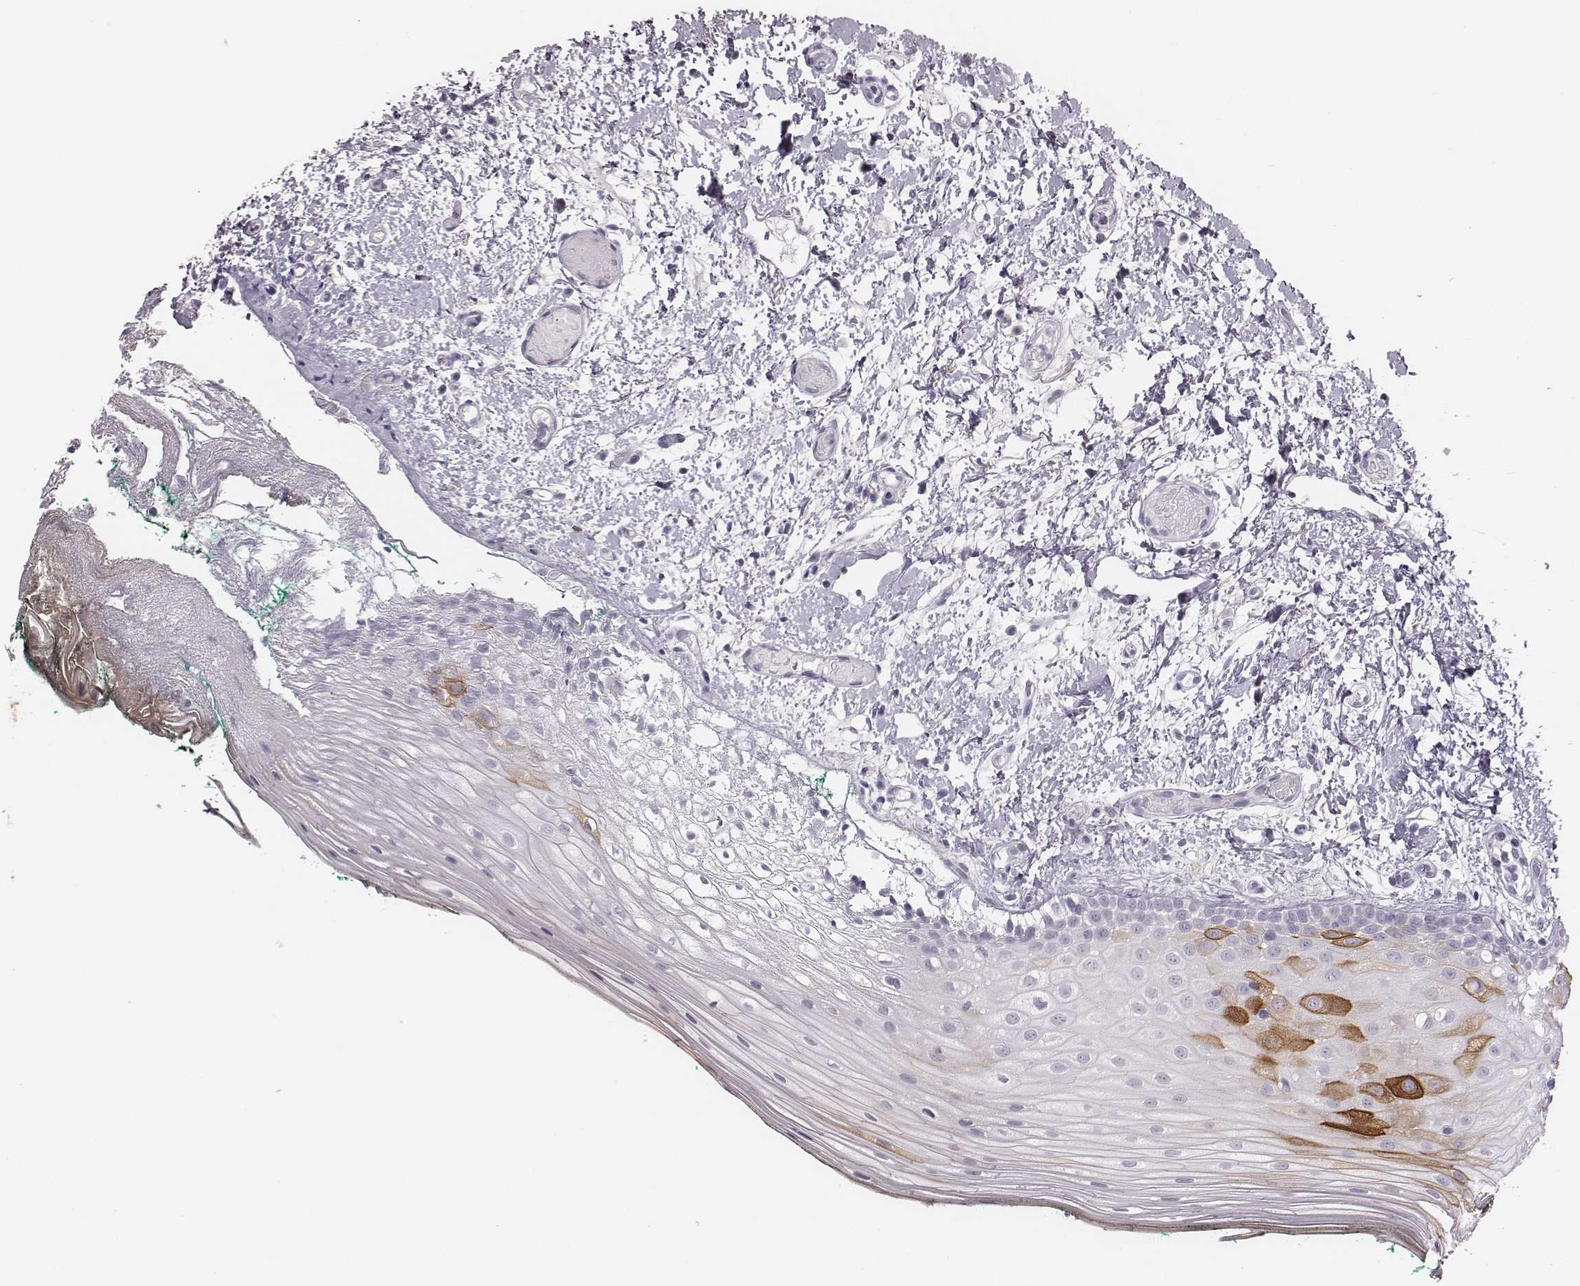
{"staining": {"intensity": "moderate", "quantity": "<25%", "location": "cytoplasmic/membranous"}, "tissue": "oral mucosa", "cell_type": "Squamous epithelial cells", "image_type": "normal", "snomed": [{"axis": "morphology", "description": "Normal tissue, NOS"}, {"axis": "topography", "description": "Oral tissue"}], "caption": "Squamous epithelial cells exhibit low levels of moderate cytoplasmic/membranous expression in approximately <25% of cells in unremarkable human oral mucosa. (Stains: DAB (3,3'-diaminobenzidine) in brown, nuclei in blue, Microscopy: brightfield microscopy at high magnification).", "gene": "ADGRF4", "patient": {"sex": "female", "age": 83}}